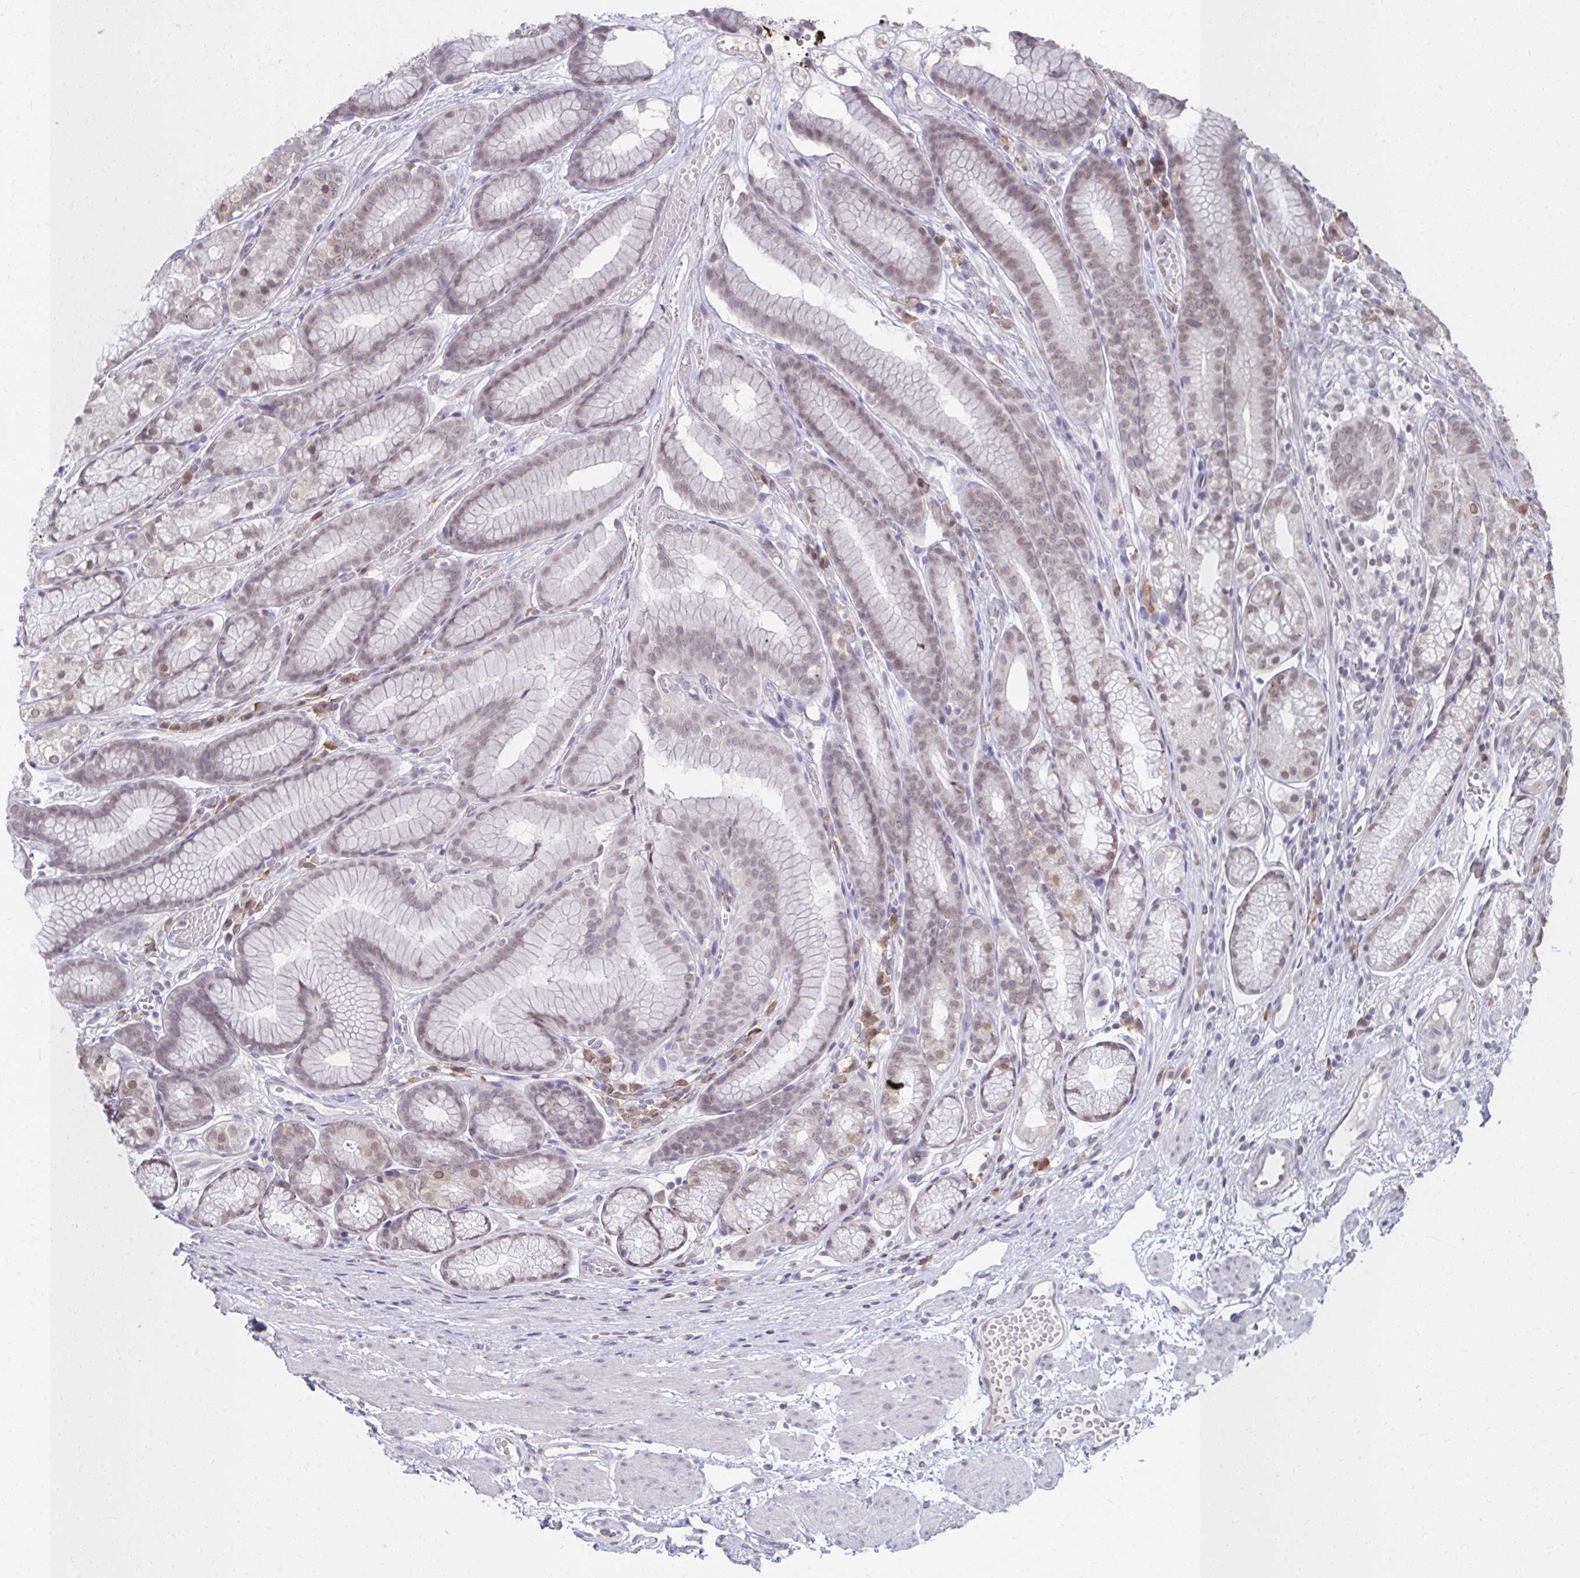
{"staining": {"intensity": "weak", "quantity": "<25%", "location": "cytoplasmic/membranous"}, "tissue": "stomach", "cell_type": "Glandular cells", "image_type": "normal", "snomed": [{"axis": "morphology", "description": "Normal tissue, NOS"}, {"axis": "topography", "description": "Smooth muscle"}, {"axis": "topography", "description": "Stomach"}], "caption": "Immunohistochemistry of unremarkable stomach displays no positivity in glandular cells. (DAB immunohistochemistry with hematoxylin counter stain).", "gene": "NUP133", "patient": {"sex": "male", "age": 70}}